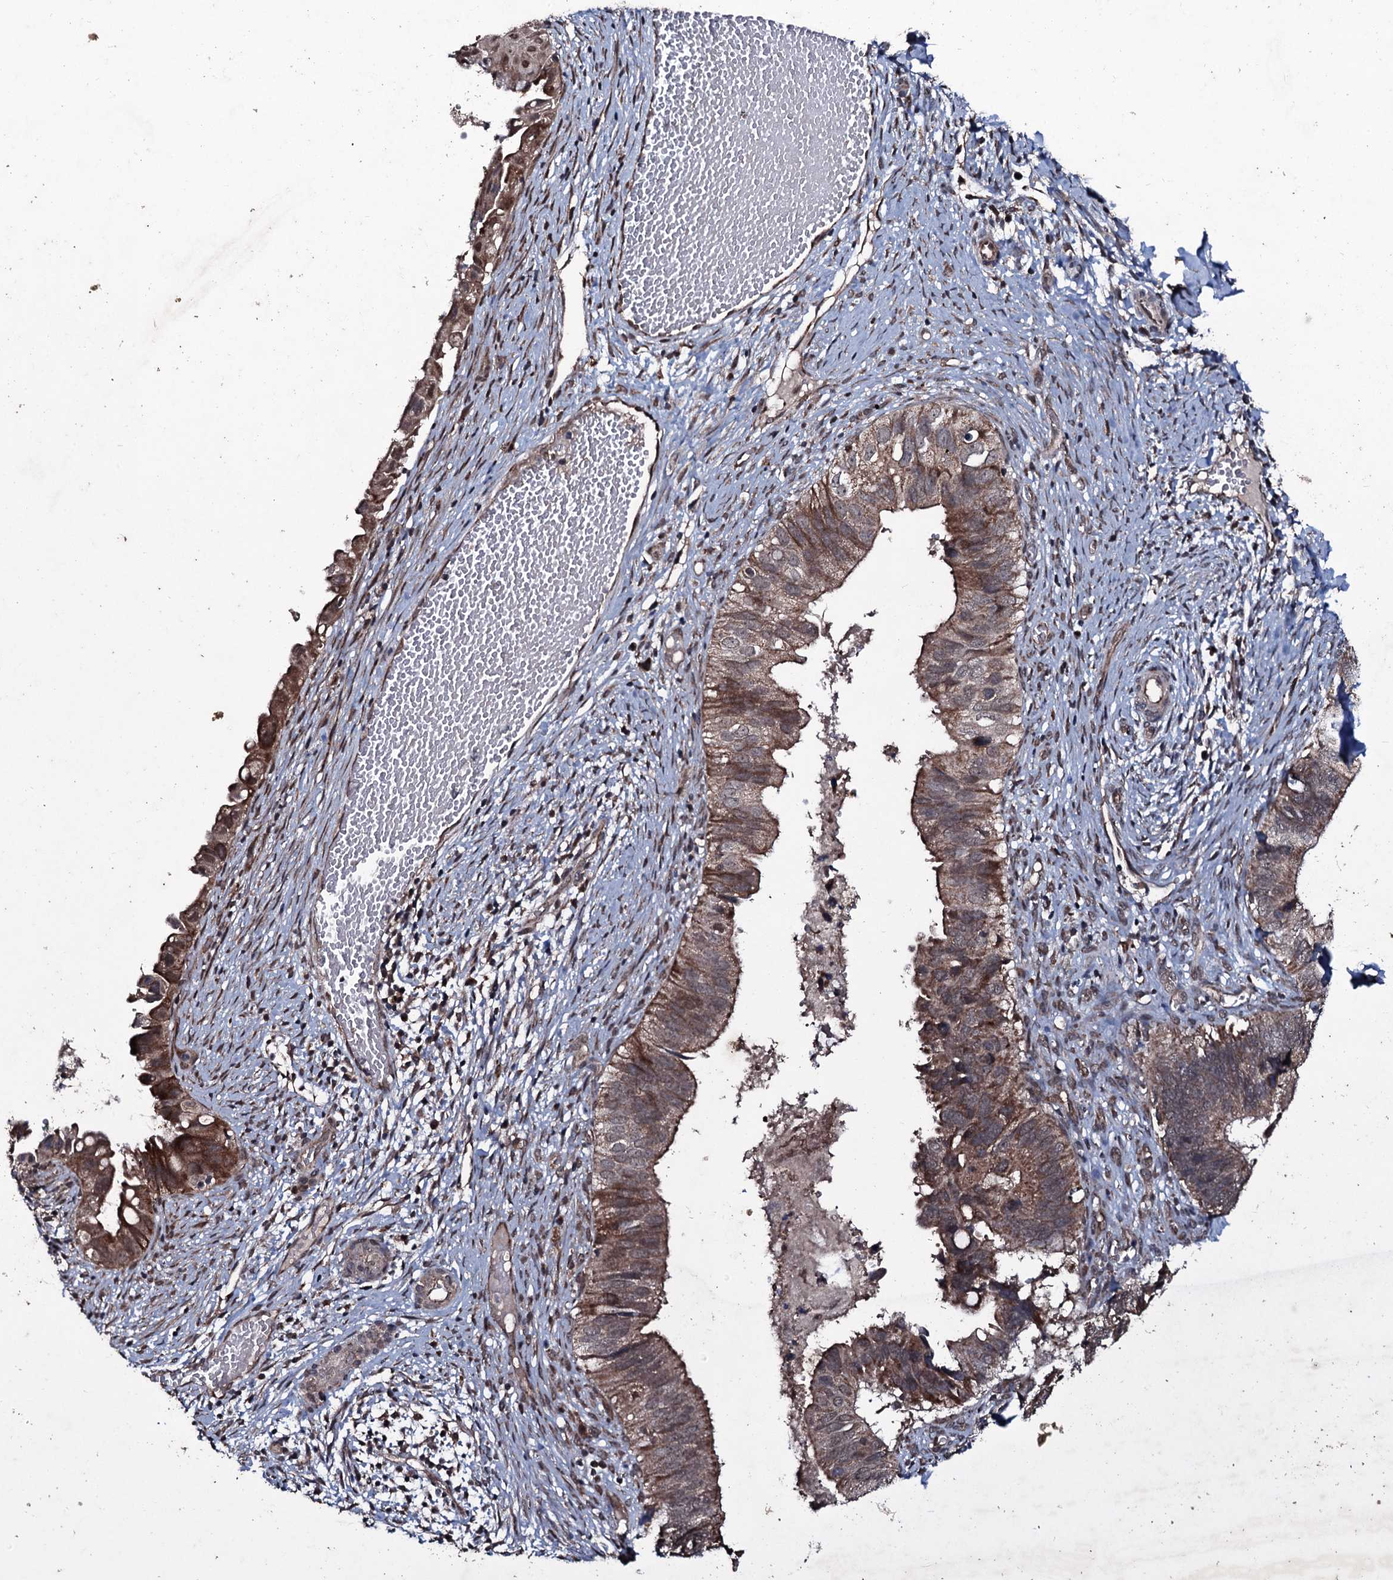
{"staining": {"intensity": "moderate", "quantity": "25%-75%", "location": "cytoplasmic/membranous,nuclear"}, "tissue": "cervical cancer", "cell_type": "Tumor cells", "image_type": "cancer", "snomed": [{"axis": "morphology", "description": "Adenocarcinoma, NOS"}, {"axis": "topography", "description": "Cervix"}], "caption": "Moderate cytoplasmic/membranous and nuclear expression is appreciated in about 25%-75% of tumor cells in cervical adenocarcinoma.", "gene": "MRPS31", "patient": {"sex": "female", "age": 42}}